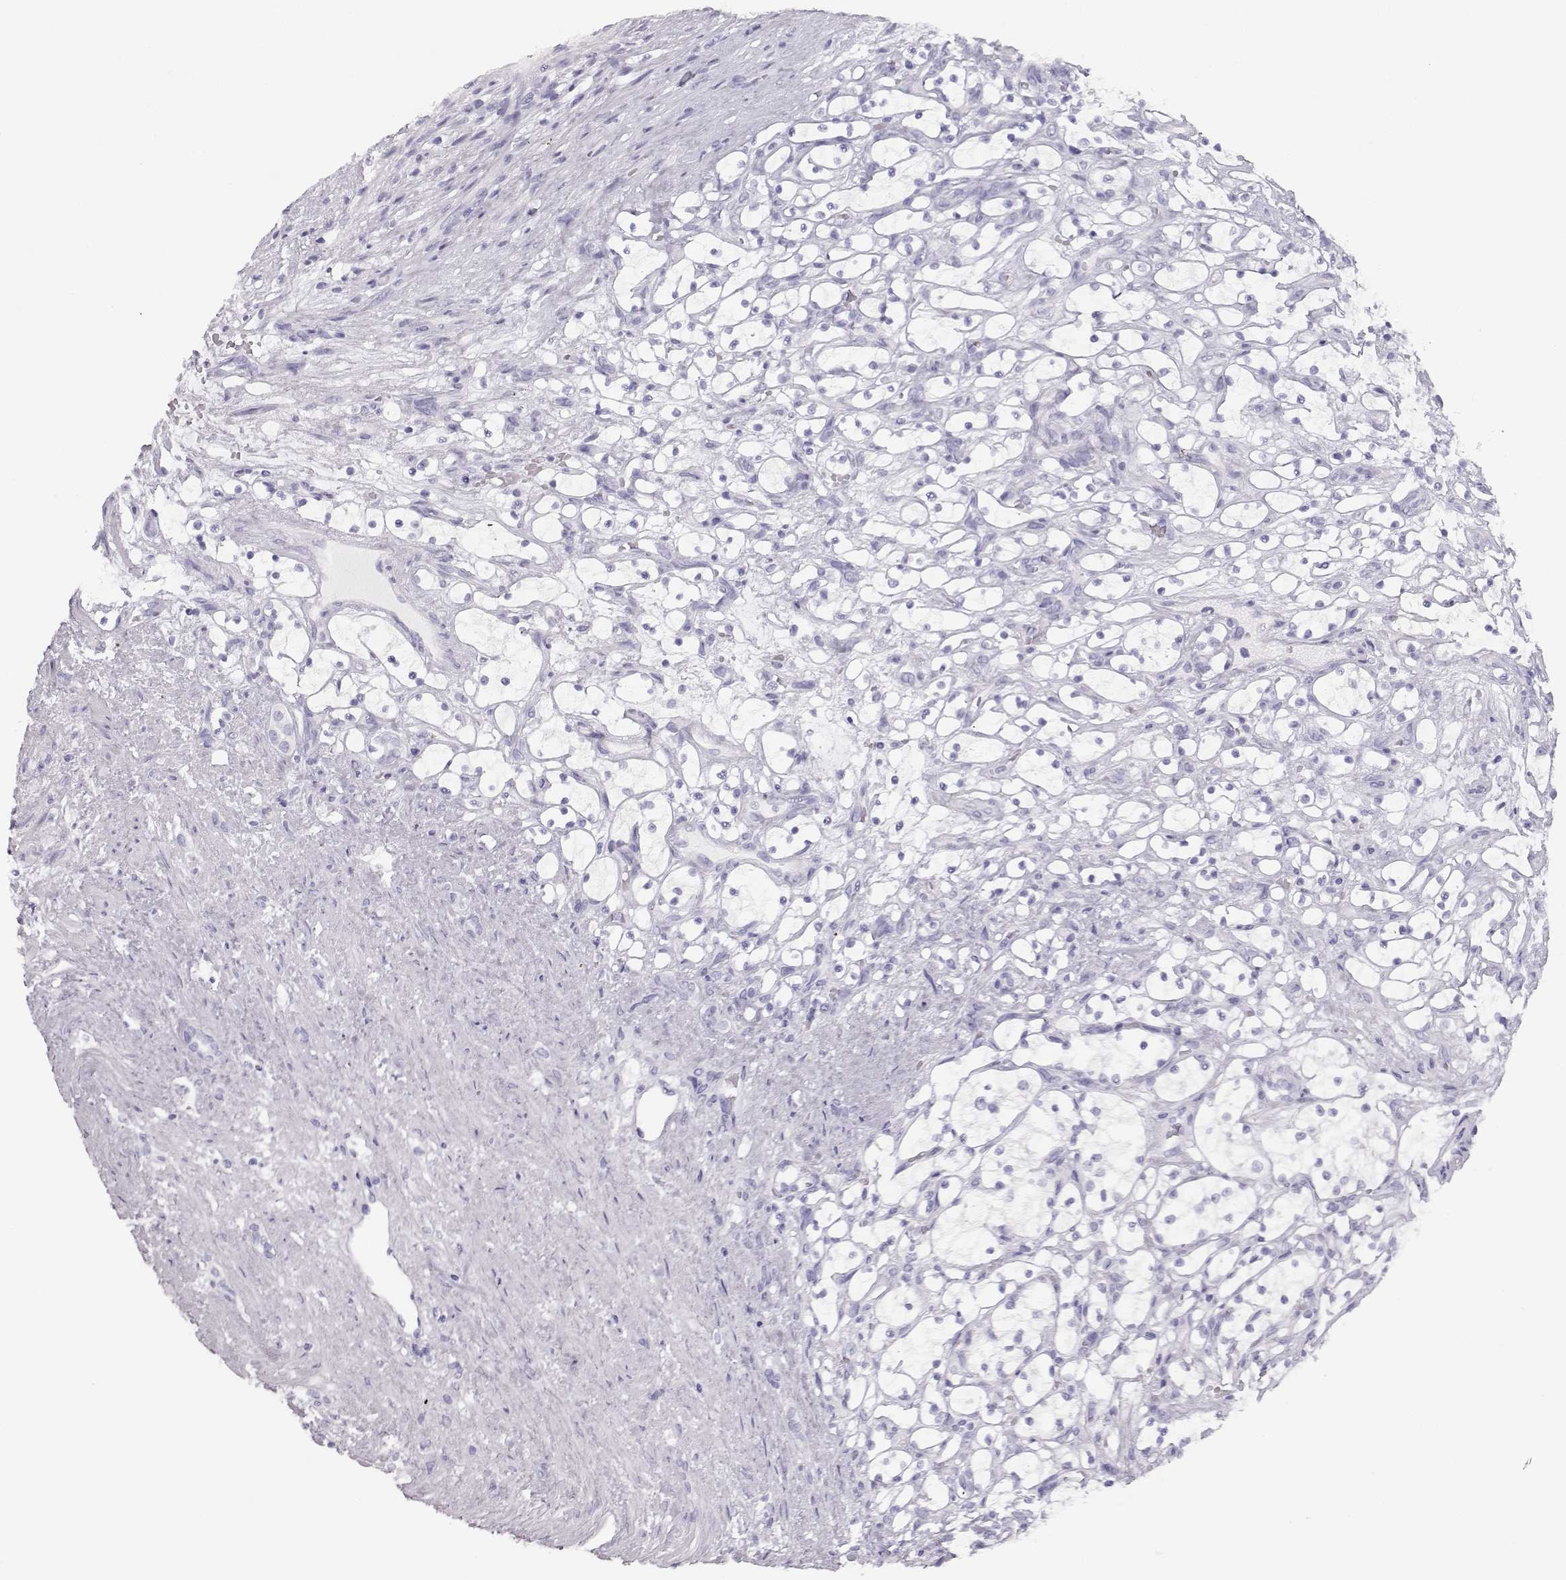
{"staining": {"intensity": "negative", "quantity": "none", "location": "none"}, "tissue": "renal cancer", "cell_type": "Tumor cells", "image_type": "cancer", "snomed": [{"axis": "morphology", "description": "Adenocarcinoma, NOS"}, {"axis": "topography", "description": "Kidney"}], "caption": "This is an IHC histopathology image of human adenocarcinoma (renal). There is no expression in tumor cells.", "gene": "TKTL1", "patient": {"sex": "female", "age": 69}}